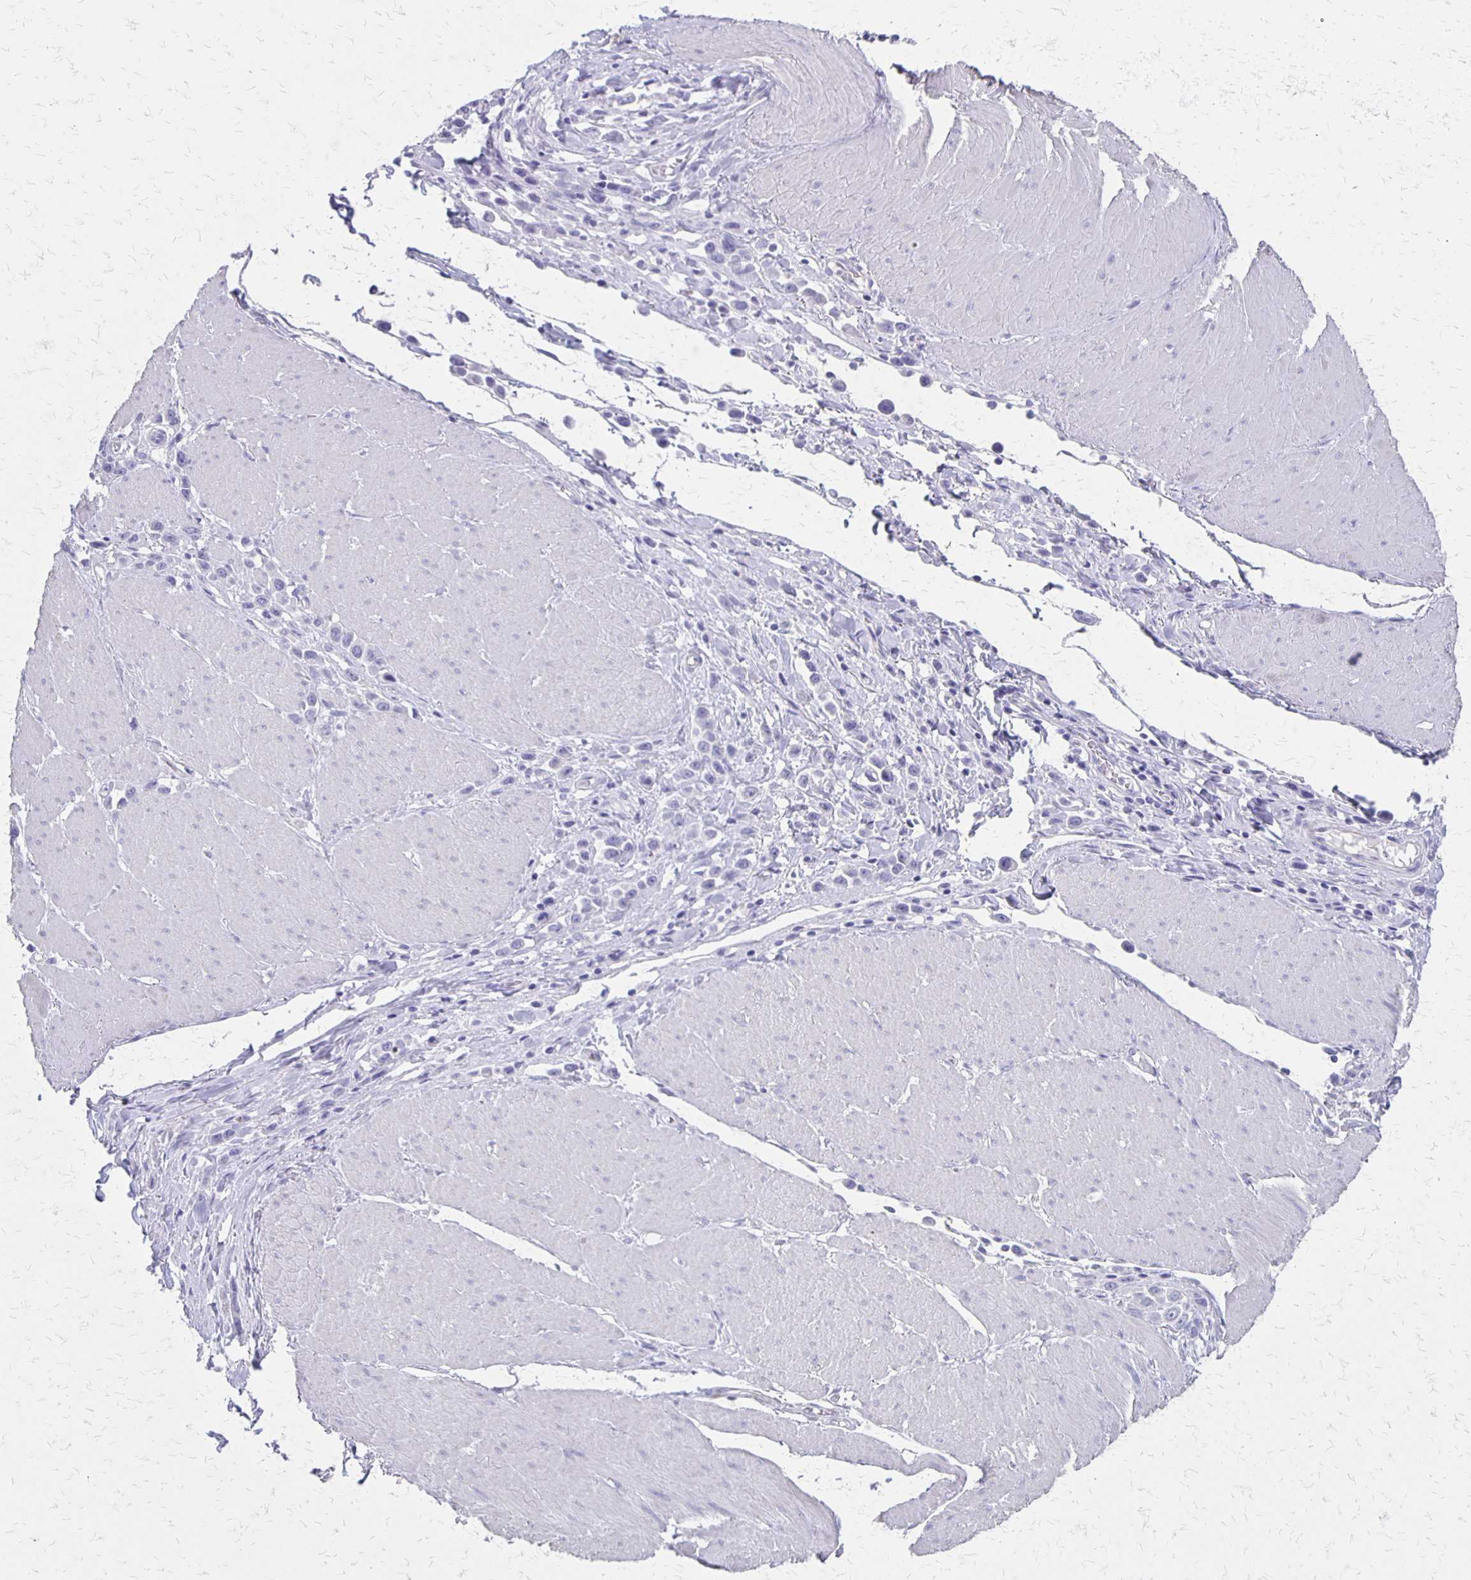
{"staining": {"intensity": "negative", "quantity": "none", "location": "none"}, "tissue": "stomach cancer", "cell_type": "Tumor cells", "image_type": "cancer", "snomed": [{"axis": "morphology", "description": "Adenocarcinoma, NOS"}, {"axis": "topography", "description": "Stomach"}], "caption": "Immunohistochemical staining of stomach cancer reveals no significant positivity in tumor cells.", "gene": "SEPTIN5", "patient": {"sex": "male", "age": 47}}